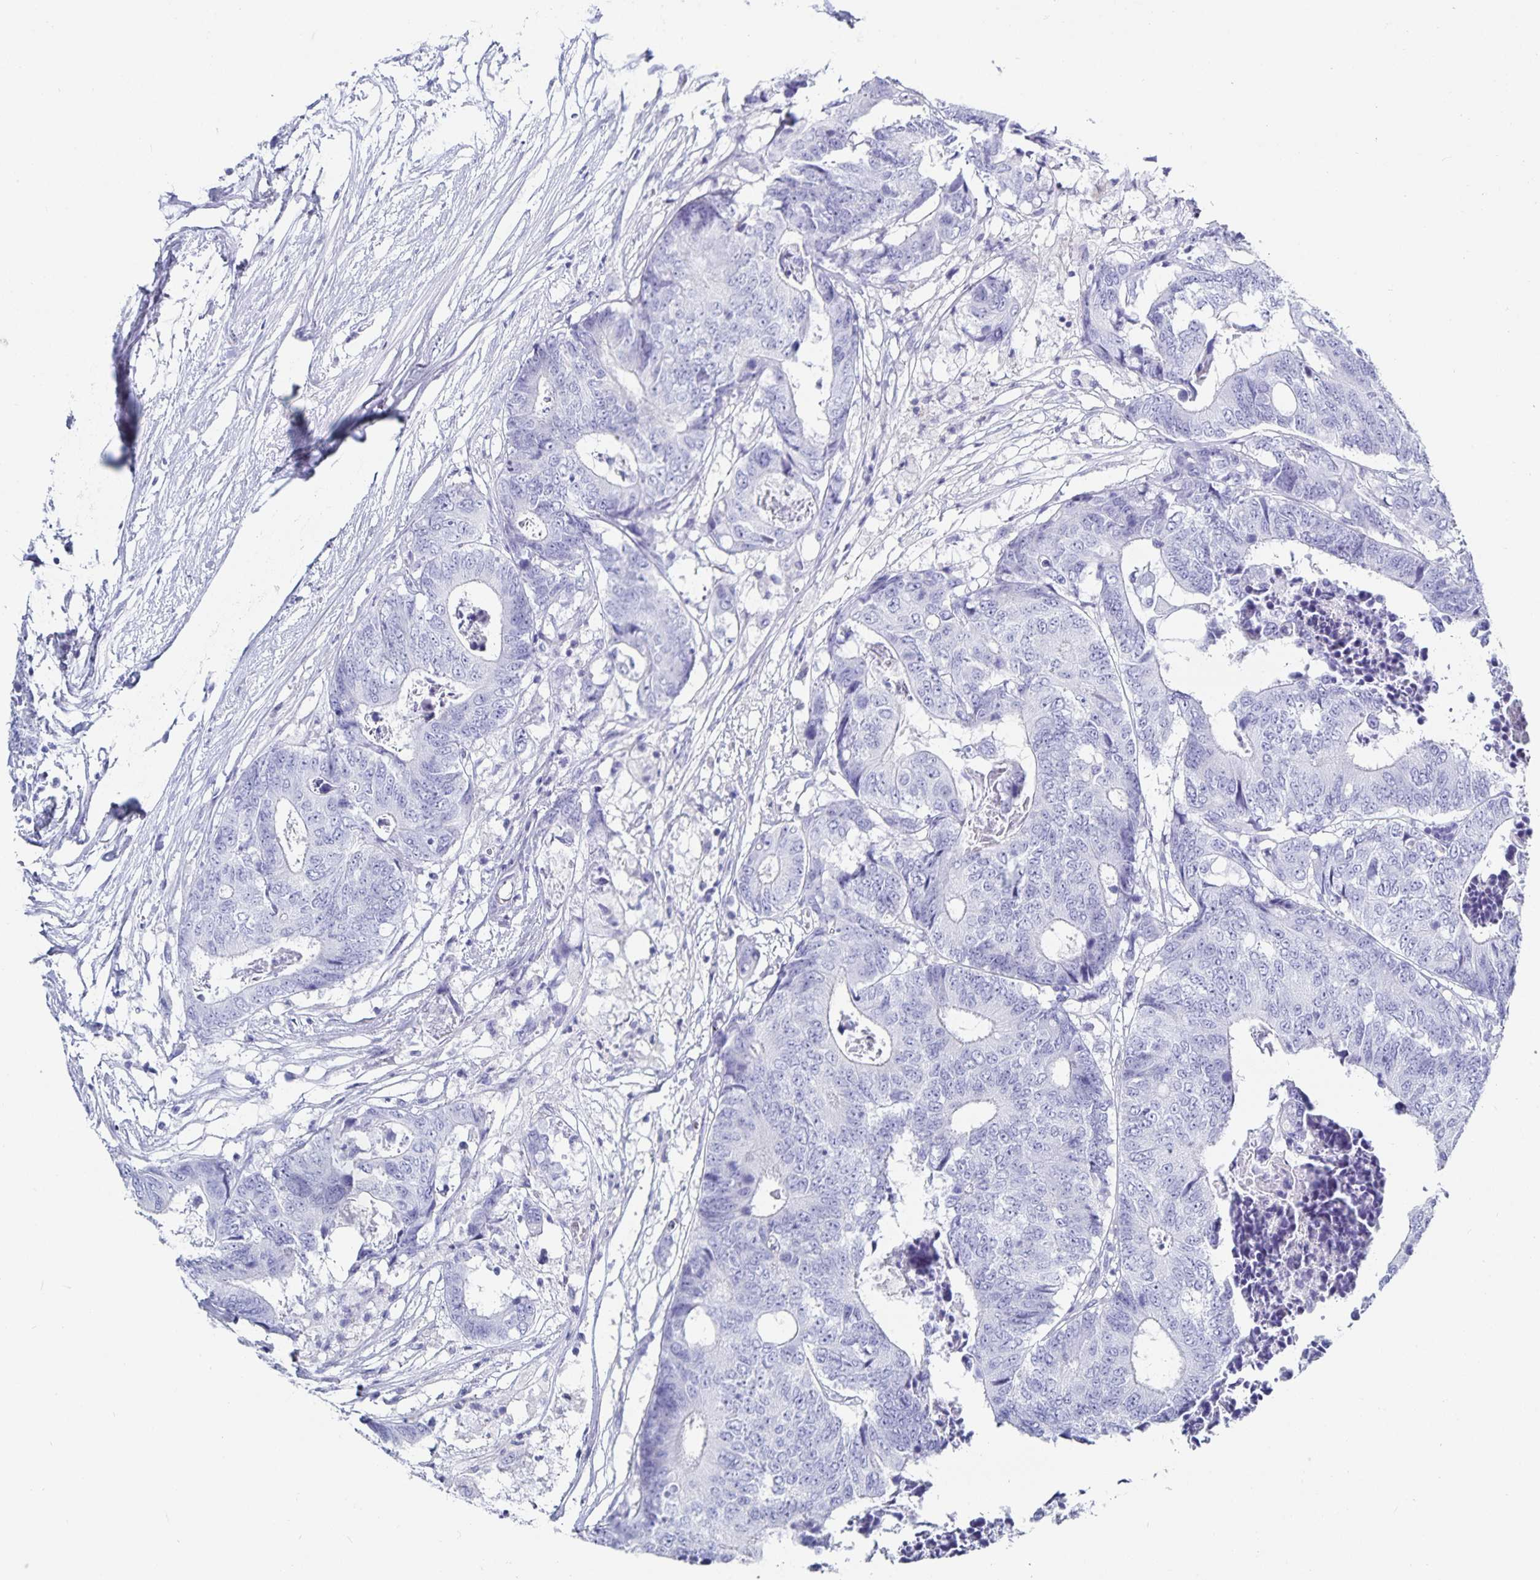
{"staining": {"intensity": "negative", "quantity": "none", "location": "none"}, "tissue": "colorectal cancer", "cell_type": "Tumor cells", "image_type": "cancer", "snomed": [{"axis": "morphology", "description": "Adenocarcinoma, NOS"}, {"axis": "topography", "description": "Colon"}], "caption": "DAB (3,3'-diaminobenzidine) immunohistochemical staining of human colorectal adenocarcinoma displays no significant staining in tumor cells.", "gene": "C19orf73", "patient": {"sex": "female", "age": 48}}